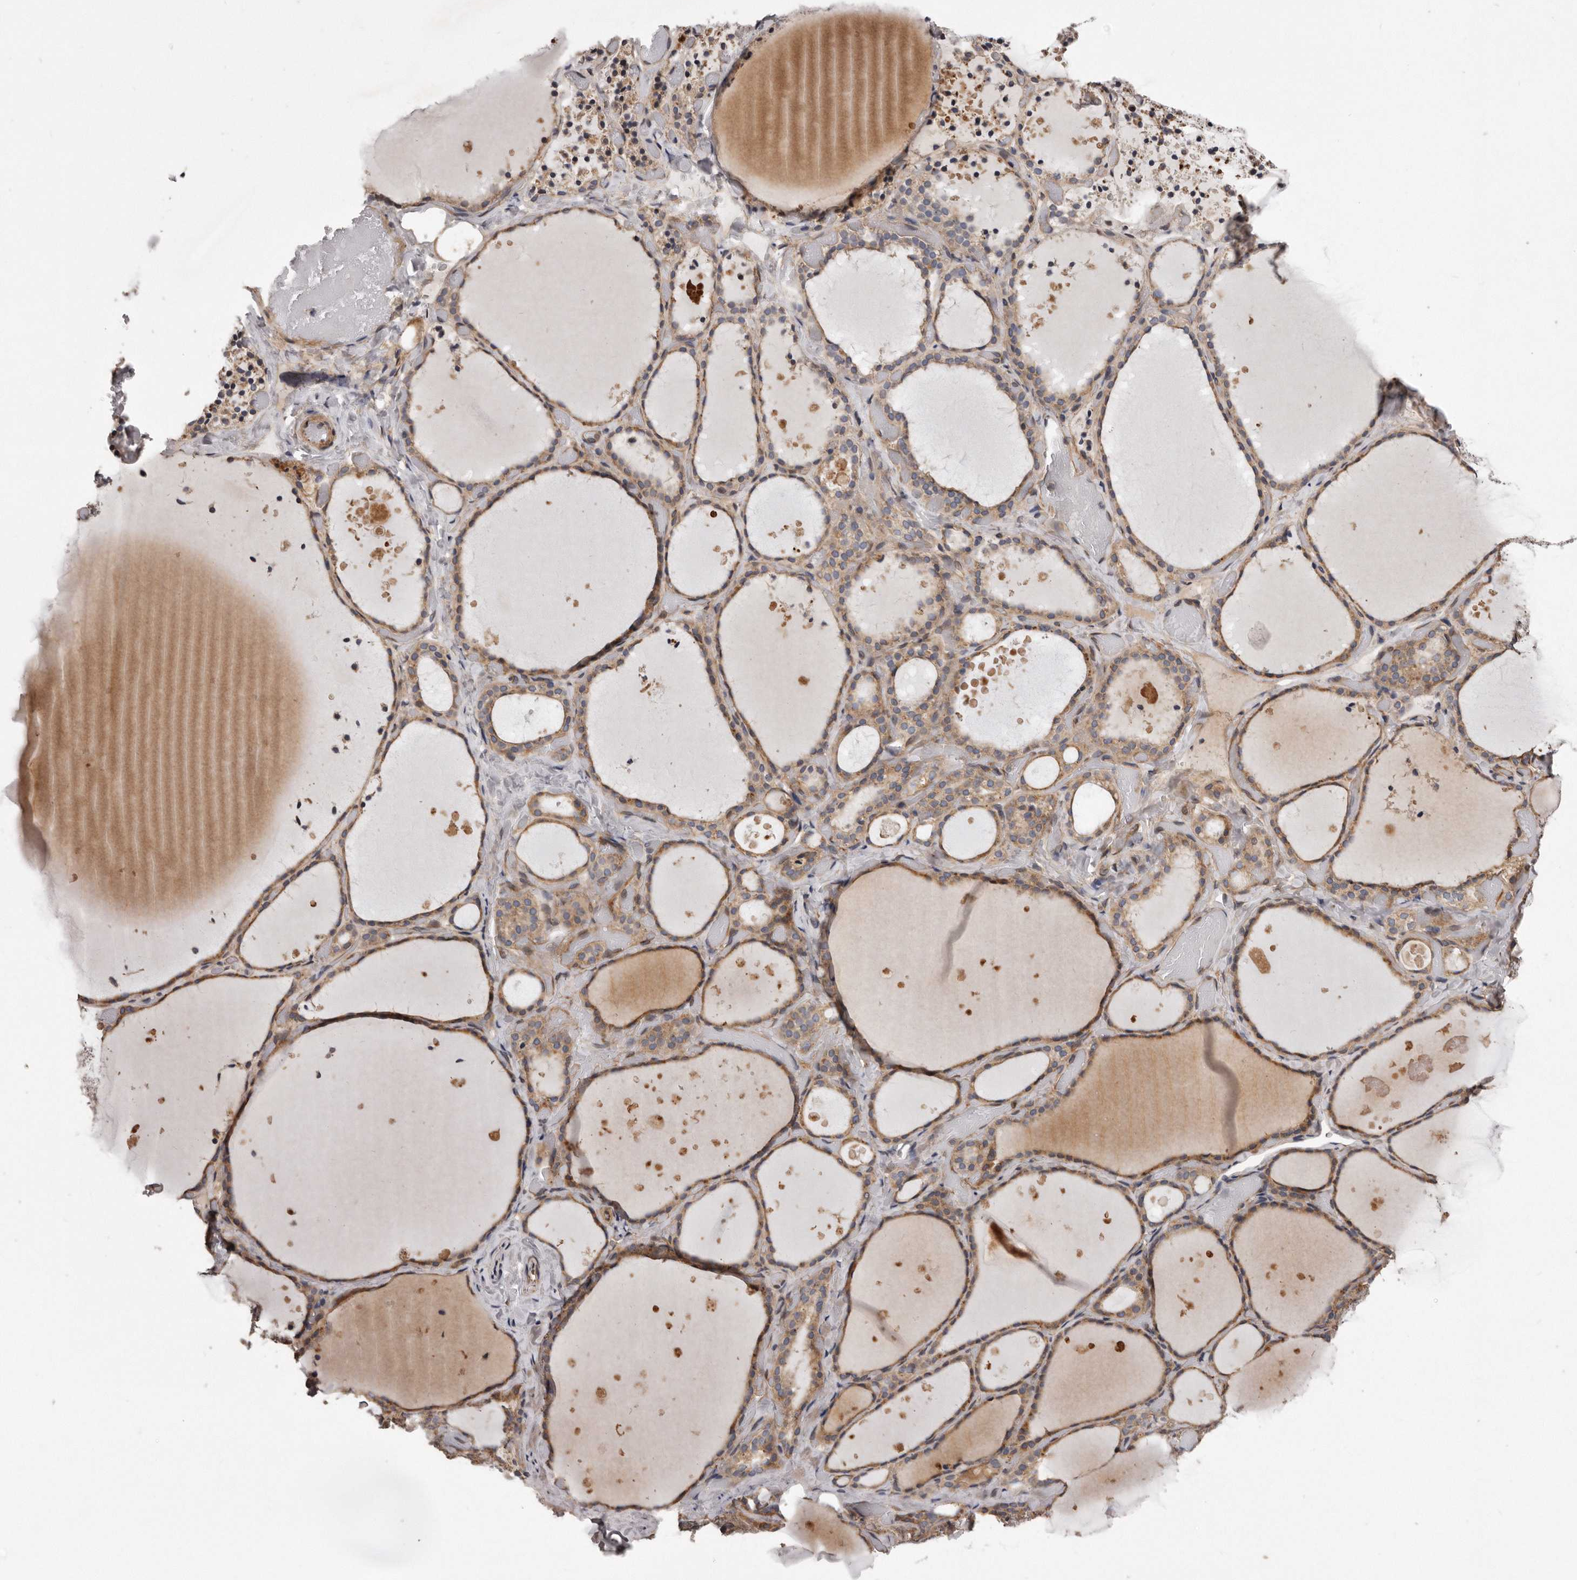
{"staining": {"intensity": "moderate", "quantity": ">75%", "location": "cytoplasmic/membranous"}, "tissue": "thyroid gland", "cell_type": "Glandular cells", "image_type": "normal", "snomed": [{"axis": "morphology", "description": "Normal tissue, NOS"}, {"axis": "topography", "description": "Thyroid gland"}], "caption": "Immunohistochemistry photomicrograph of unremarkable thyroid gland stained for a protein (brown), which displays medium levels of moderate cytoplasmic/membranous expression in approximately >75% of glandular cells.", "gene": "ARMCX1", "patient": {"sex": "female", "age": 44}}